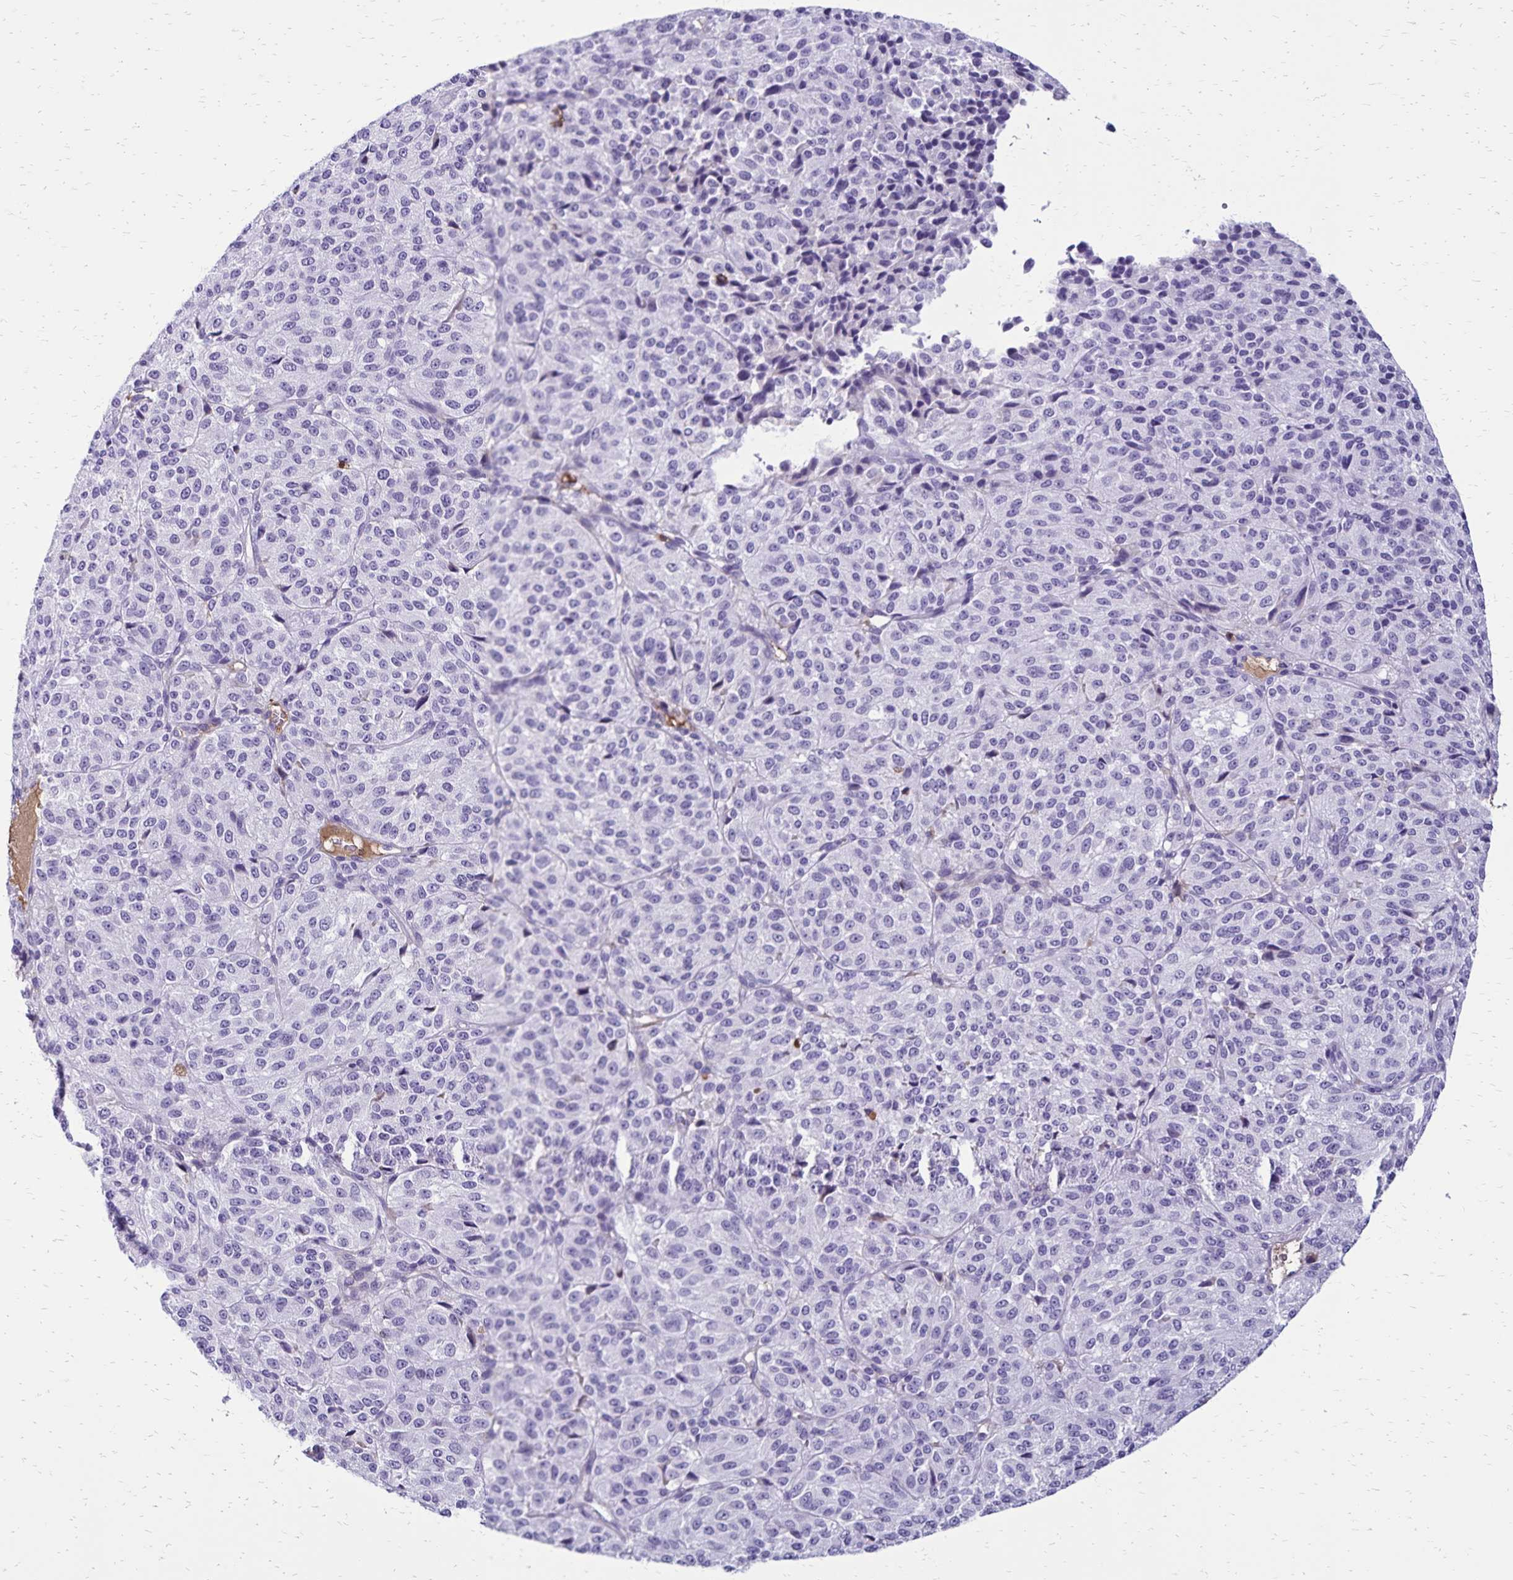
{"staining": {"intensity": "negative", "quantity": "none", "location": "none"}, "tissue": "melanoma", "cell_type": "Tumor cells", "image_type": "cancer", "snomed": [{"axis": "morphology", "description": "Malignant melanoma, Metastatic site"}, {"axis": "topography", "description": "Brain"}], "caption": "Human malignant melanoma (metastatic site) stained for a protein using immunohistochemistry reveals no positivity in tumor cells.", "gene": "CD27", "patient": {"sex": "female", "age": 56}}